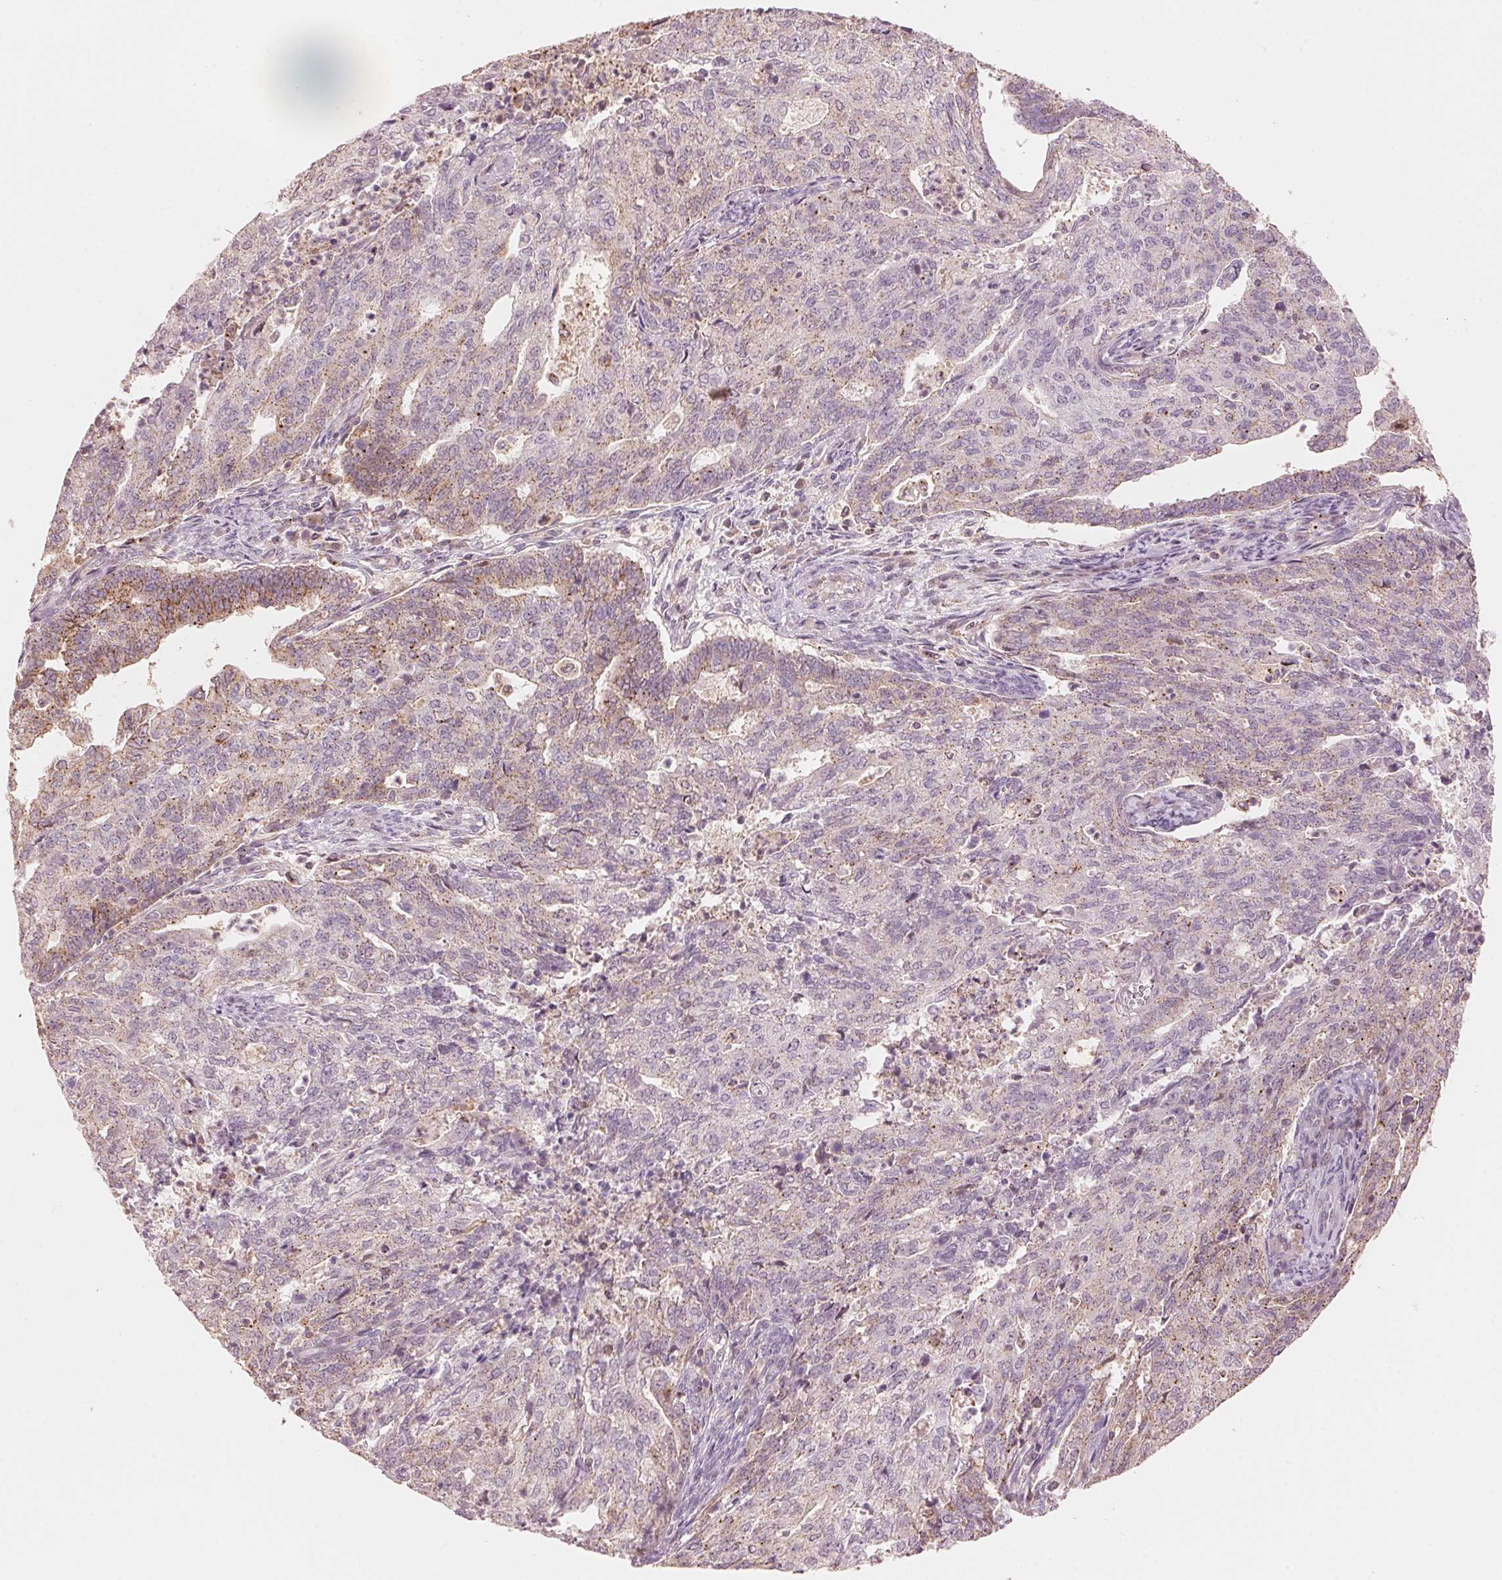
{"staining": {"intensity": "moderate", "quantity": "<25%", "location": "cytoplasmic/membranous"}, "tissue": "endometrial cancer", "cell_type": "Tumor cells", "image_type": "cancer", "snomed": [{"axis": "morphology", "description": "Adenocarcinoma, NOS"}, {"axis": "topography", "description": "Endometrium"}], "caption": "Immunohistochemical staining of human endometrial cancer (adenocarcinoma) exhibits moderate cytoplasmic/membranous protein expression in approximately <25% of tumor cells.", "gene": "HOXB13", "patient": {"sex": "female", "age": 82}}